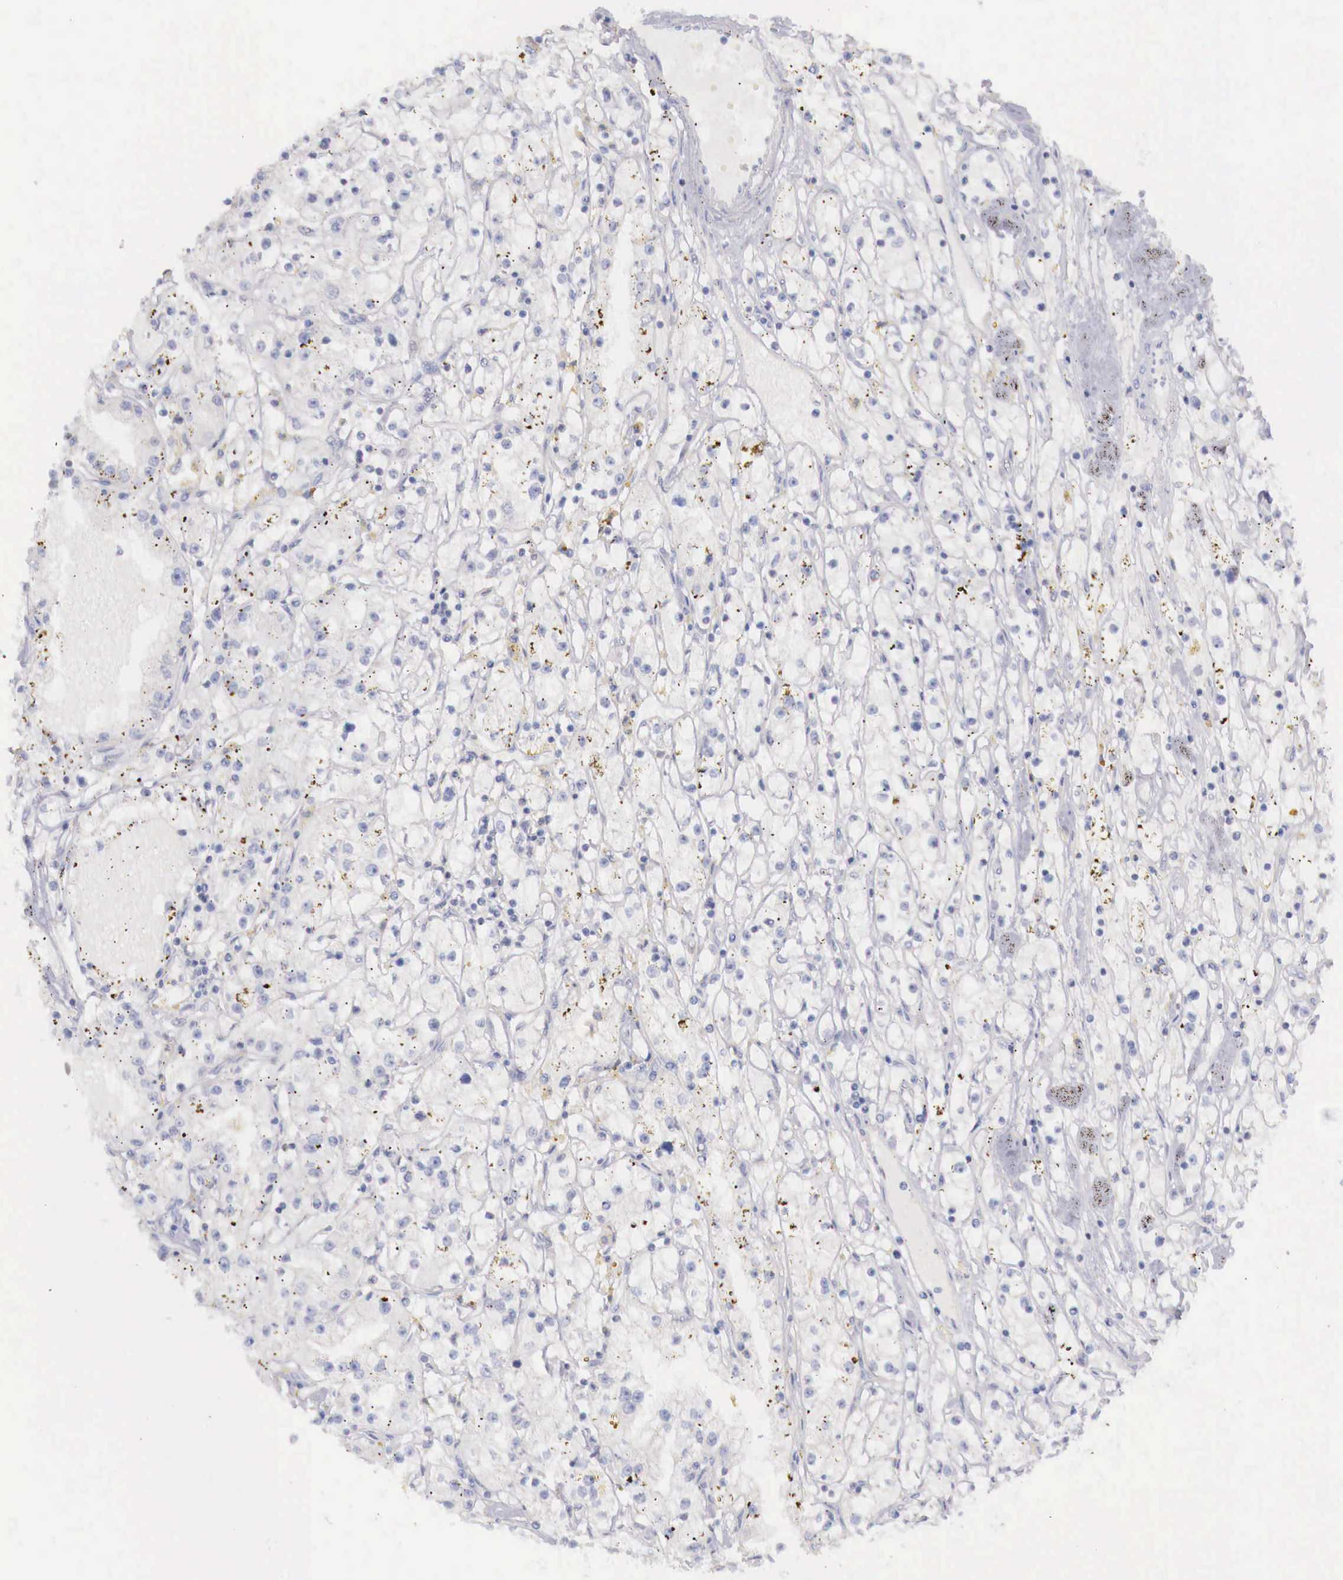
{"staining": {"intensity": "negative", "quantity": "none", "location": "none"}, "tissue": "renal cancer", "cell_type": "Tumor cells", "image_type": "cancer", "snomed": [{"axis": "morphology", "description": "Adenocarcinoma, NOS"}, {"axis": "topography", "description": "Kidney"}], "caption": "IHC of renal cancer exhibits no staining in tumor cells.", "gene": "TRIM13", "patient": {"sex": "male", "age": 56}}